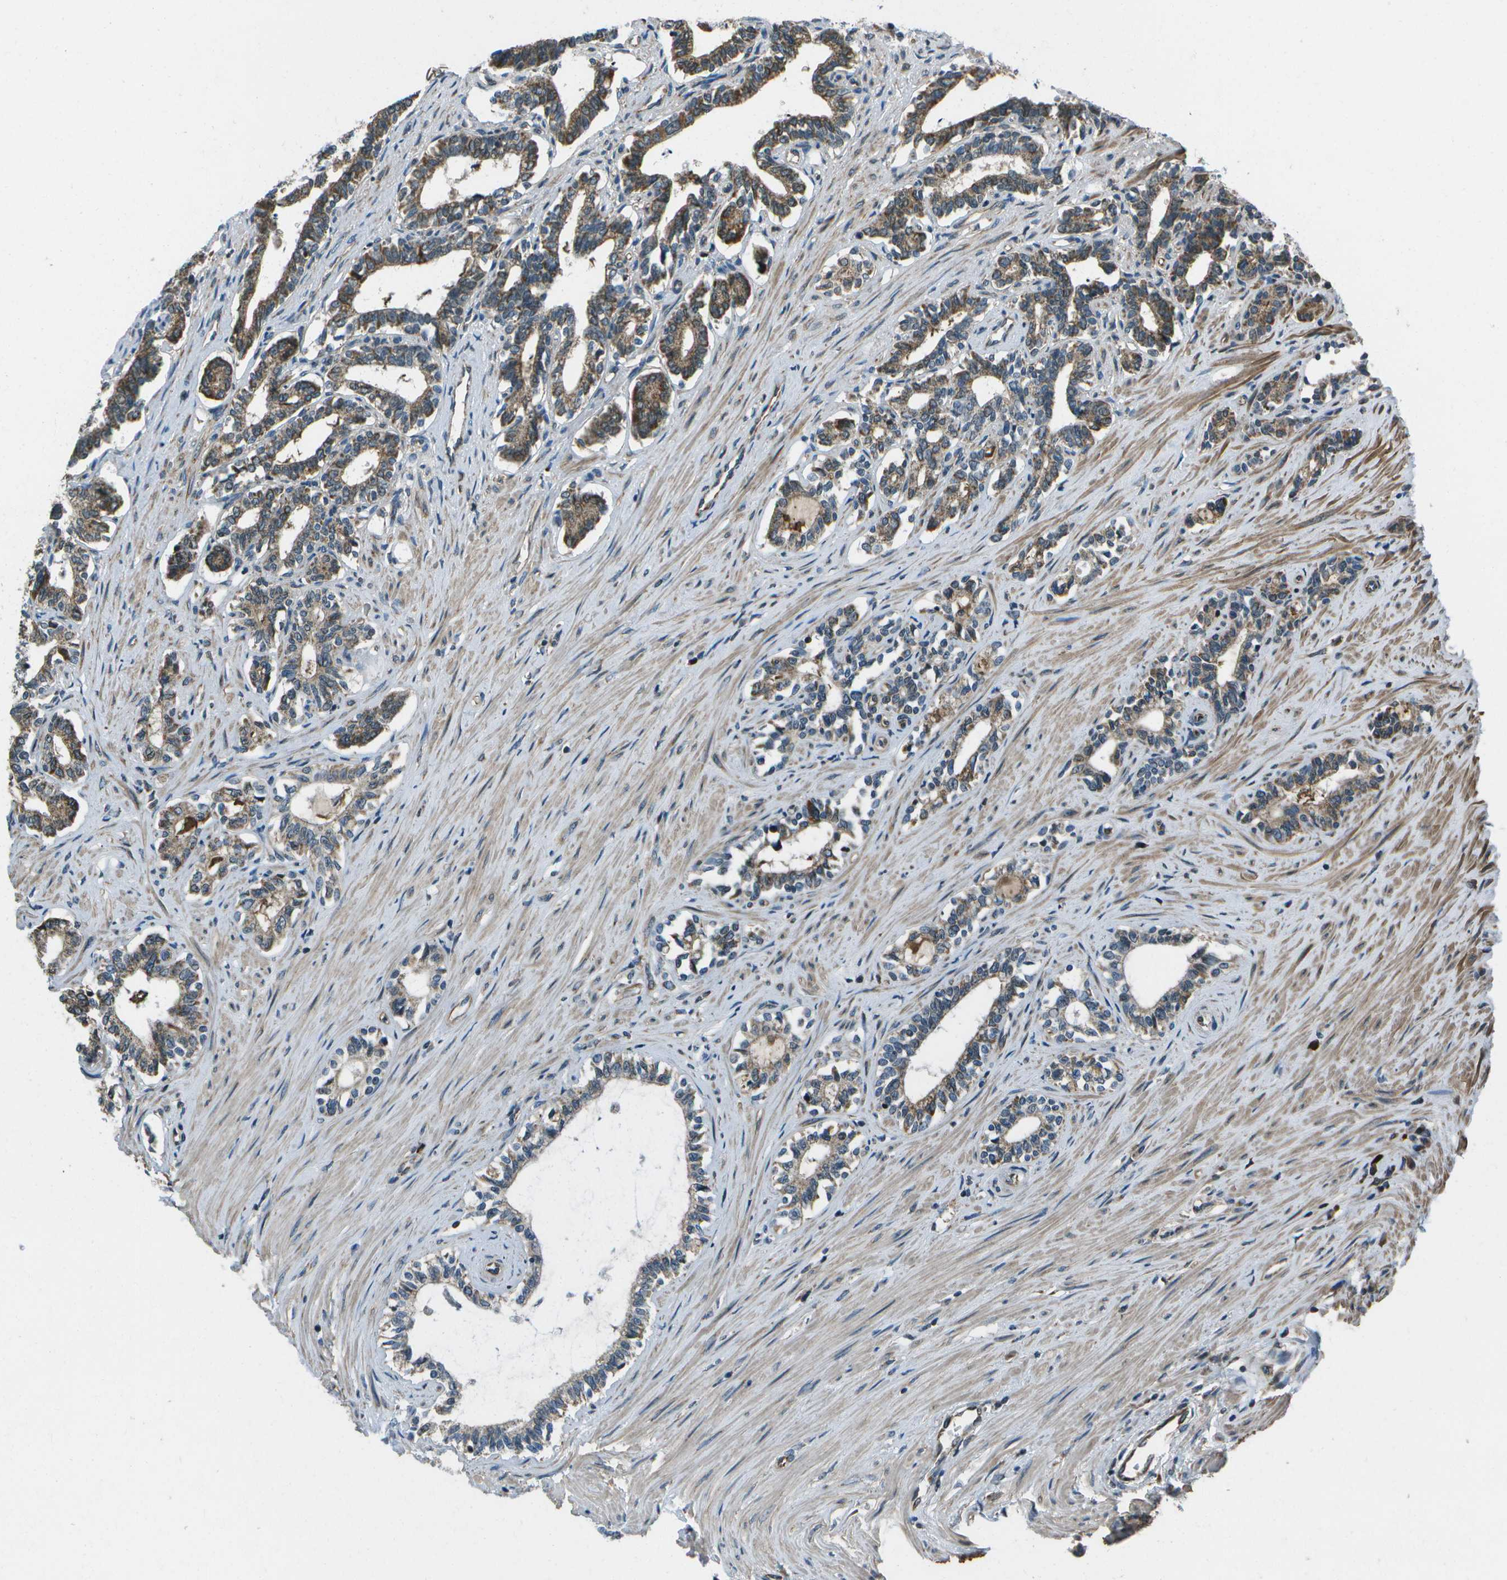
{"staining": {"intensity": "moderate", "quantity": ">75%", "location": "cytoplasmic/membranous"}, "tissue": "seminal vesicle", "cell_type": "Glandular cells", "image_type": "normal", "snomed": [{"axis": "morphology", "description": "Normal tissue, NOS"}, {"axis": "morphology", "description": "Adenocarcinoma, High grade"}, {"axis": "topography", "description": "Prostate"}, {"axis": "topography", "description": "Seminal veicle"}], "caption": "Brown immunohistochemical staining in unremarkable human seminal vesicle displays moderate cytoplasmic/membranous positivity in approximately >75% of glandular cells. (IHC, brightfield microscopy, high magnification).", "gene": "EIF2AK1", "patient": {"sex": "male", "age": 55}}